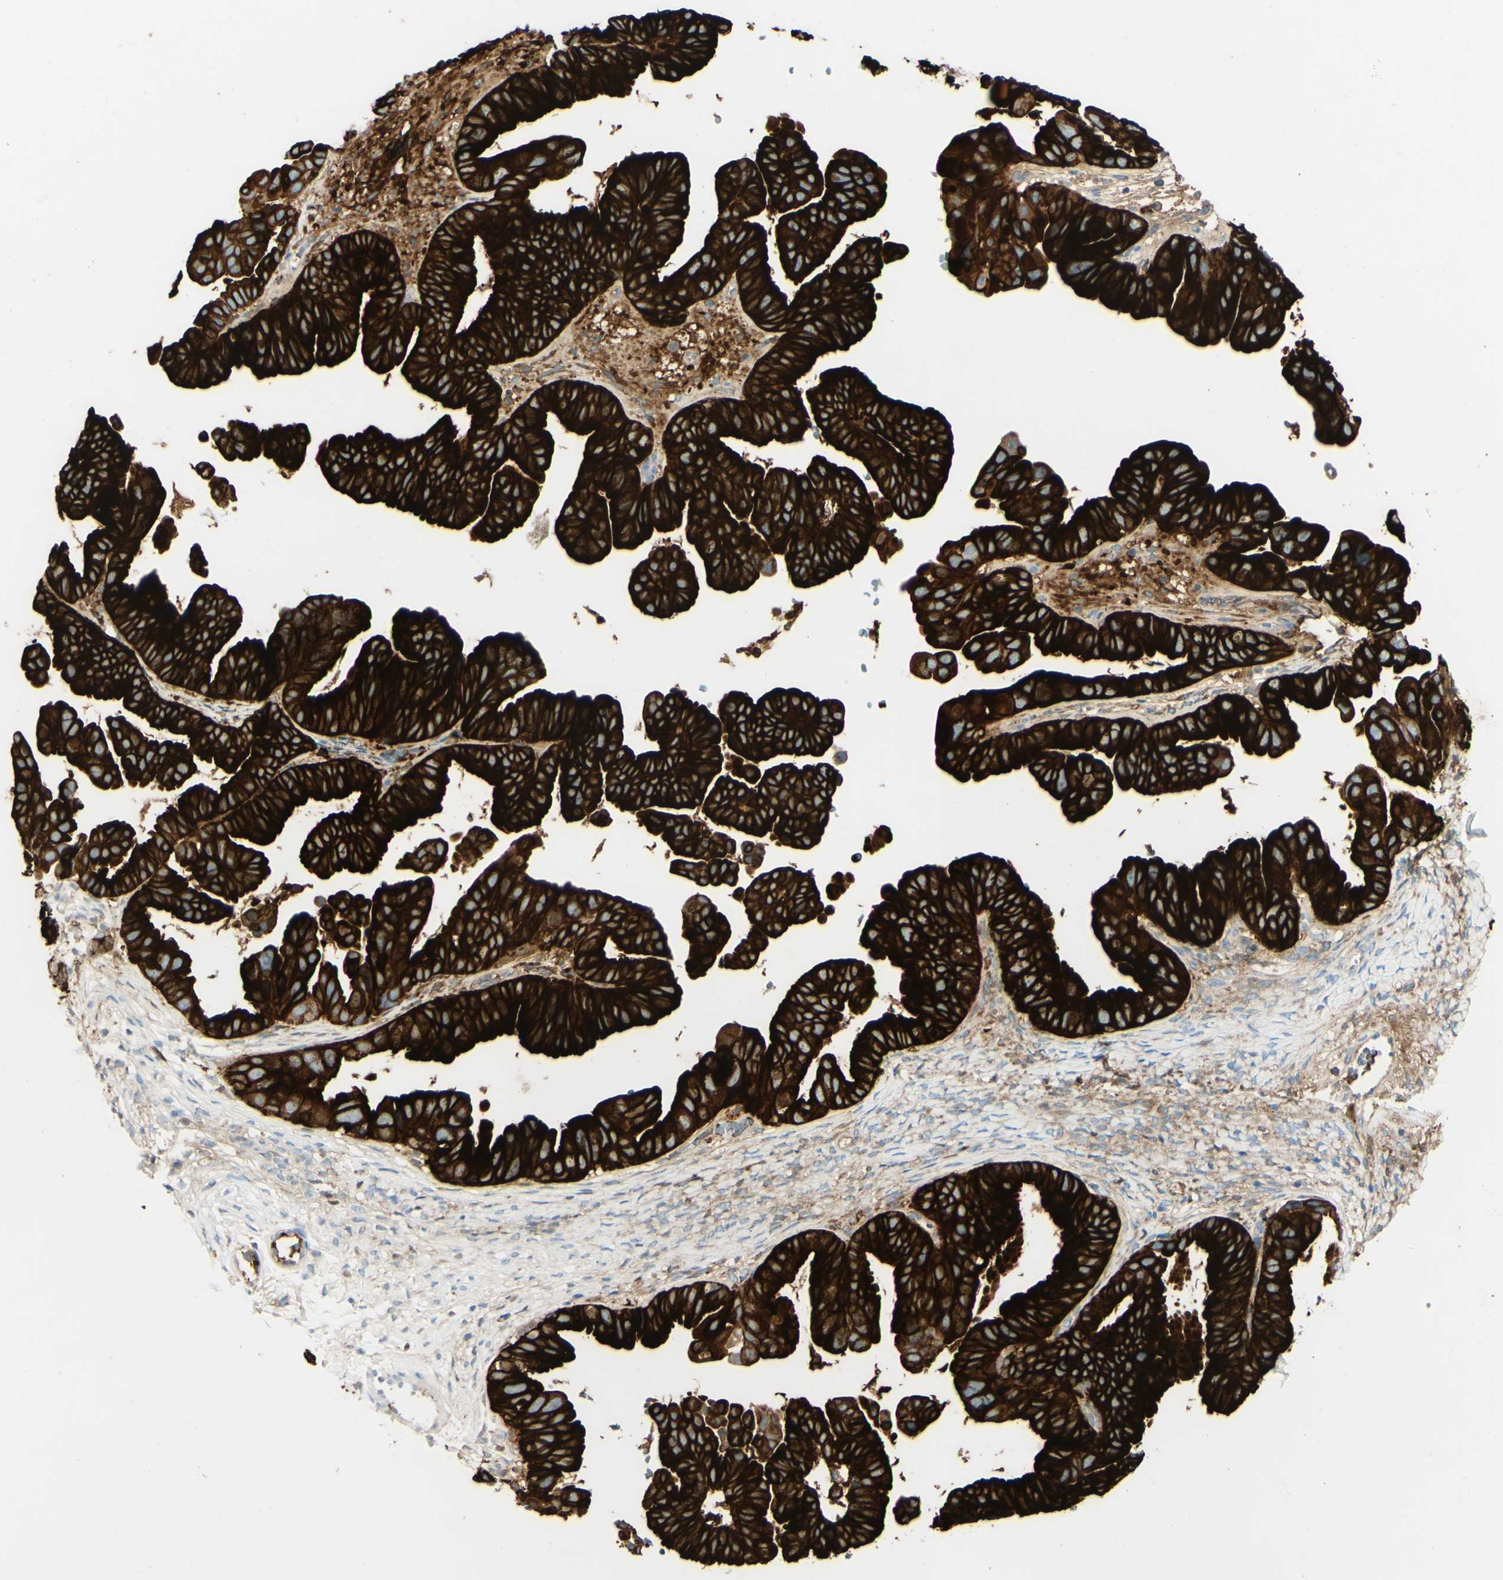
{"staining": {"intensity": "strong", "quantity": ">75%", "location": "cytoplasmic/membranous"}, "tissue": "ovarian cancer", "cell_type": "Tumor cells", "image_type": "cancer", "snomed": [{"axis": "morphology", "description": "Cystadenocarcinoma, serous, NOS"}, {"axis": "topography", "description": "Ovary"}], "caption": "About >75% of tumor cells in ovarian cancer (serous cystadenocarcinoma) reveal strong cytoplasmic/membranous protein positivity as visualized by brown immunohistochemical staining.", "gene": "PIGR", "patient": {"sex": "female", "age": 56}}